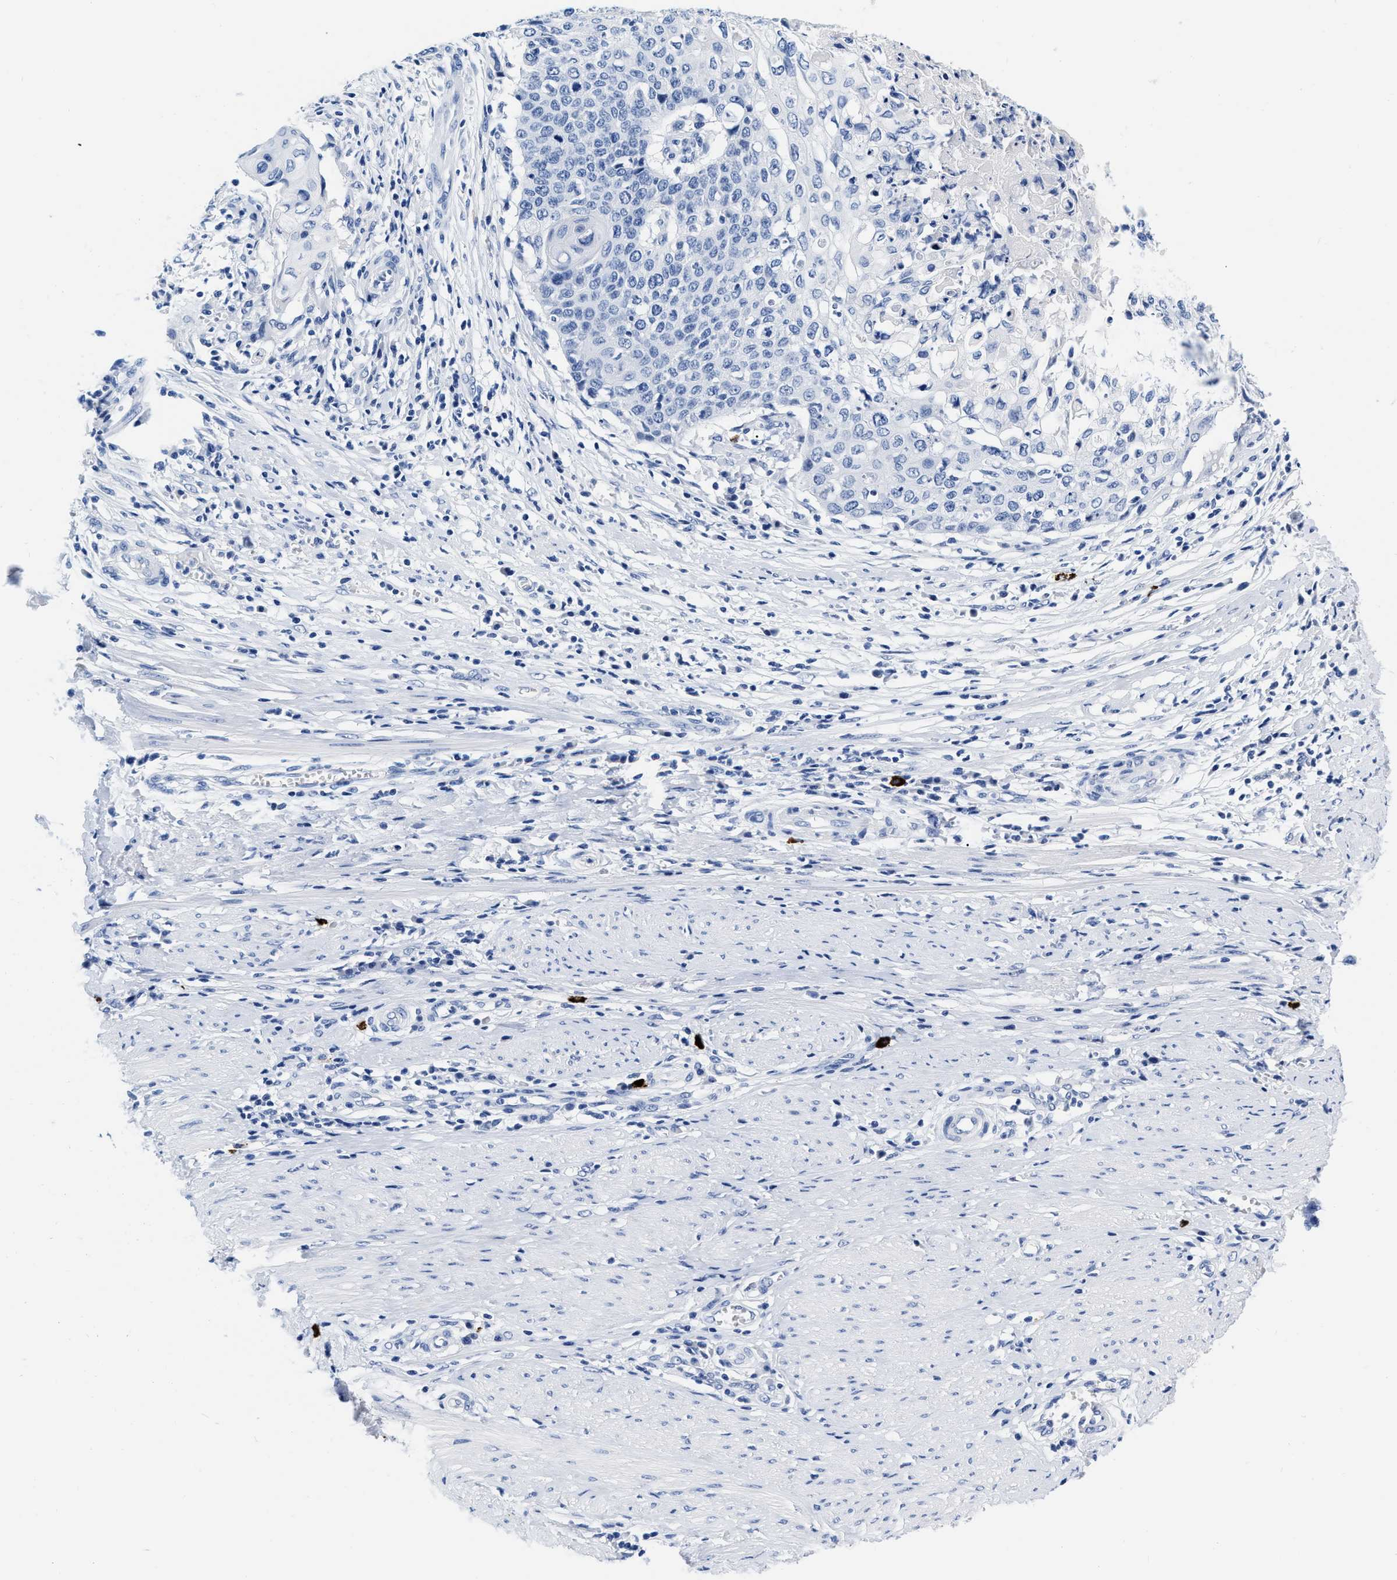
{"staining": {"intensity": "negative", "quantity": "none", "location": "none"}, "tissue": "cervical cancer", "cell_type": "Tumor cells", "image_type": "cancer", "snomed": [{"axis": "morphology", "description": "Squamous cell carcinoma, NOS"}, {"axis": "topography", "description": "Cervix"}], "caption": "Cervical cancer (squamous cell carcinoma) stained for a protein using immunohistochemistry (IHC) reveals no staining tumor cells.", "gene": "CER1", "patient": {"sex": "female", "age": 39}}